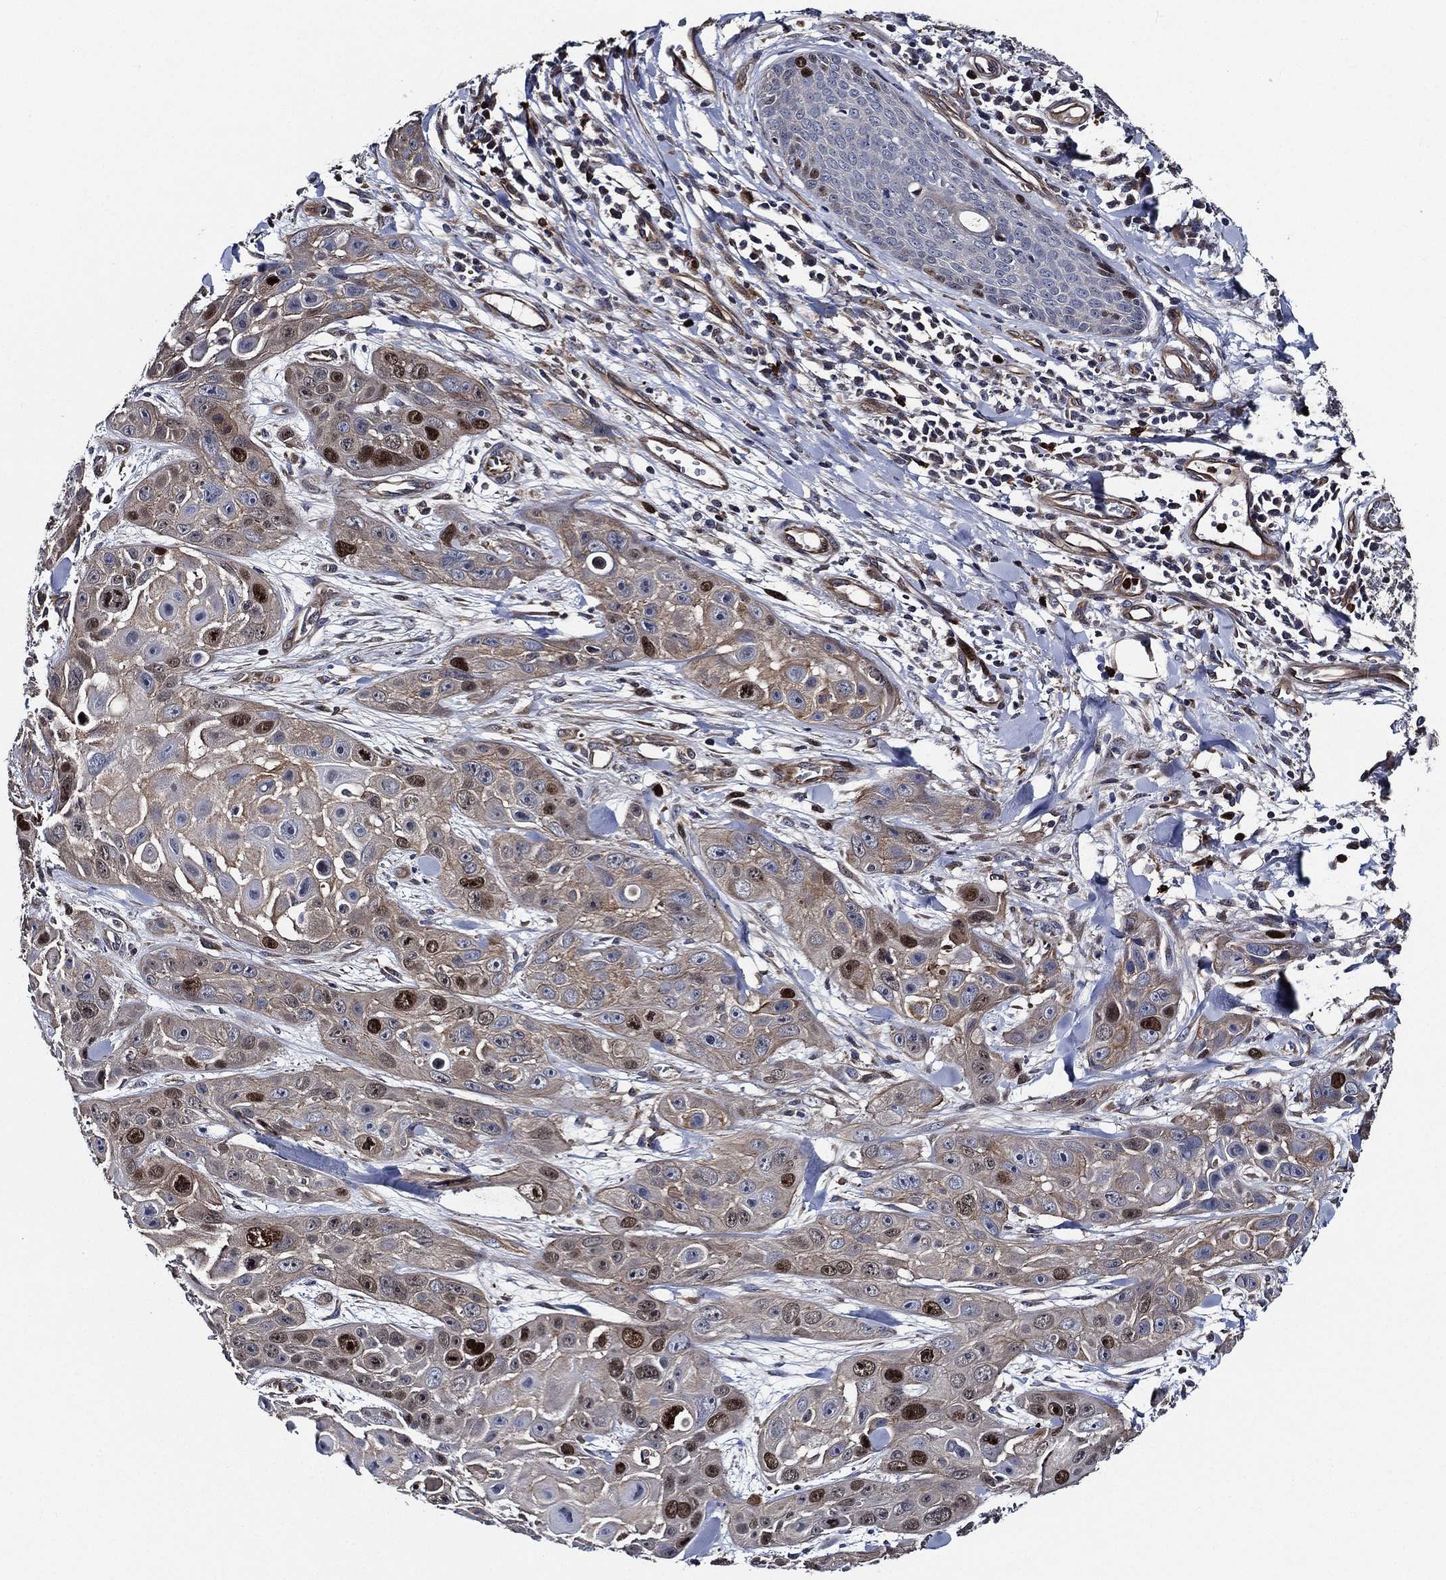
{"staining": {"intensity": "strong", "quantity": "<25%", "location": "nuclear"}, "tissue": "skin cancer", "cell_type": "Tumor cells", "image_type": "cancer", "snomed": [{"axis": "morphology", "description": "Squamous cell carcinoma, NOS"}, {"axis": "topography", "description": "Skin"}, {"axis": "topography", "description": "Anal"}], "caption": "Immunohistochemical staining of human skin cancer displays medium levels of strong nuclear protein positivity in about <25% of tumor cells.", "gene": "KIF20B", "patient": {"sex": "female", "age": 75}}